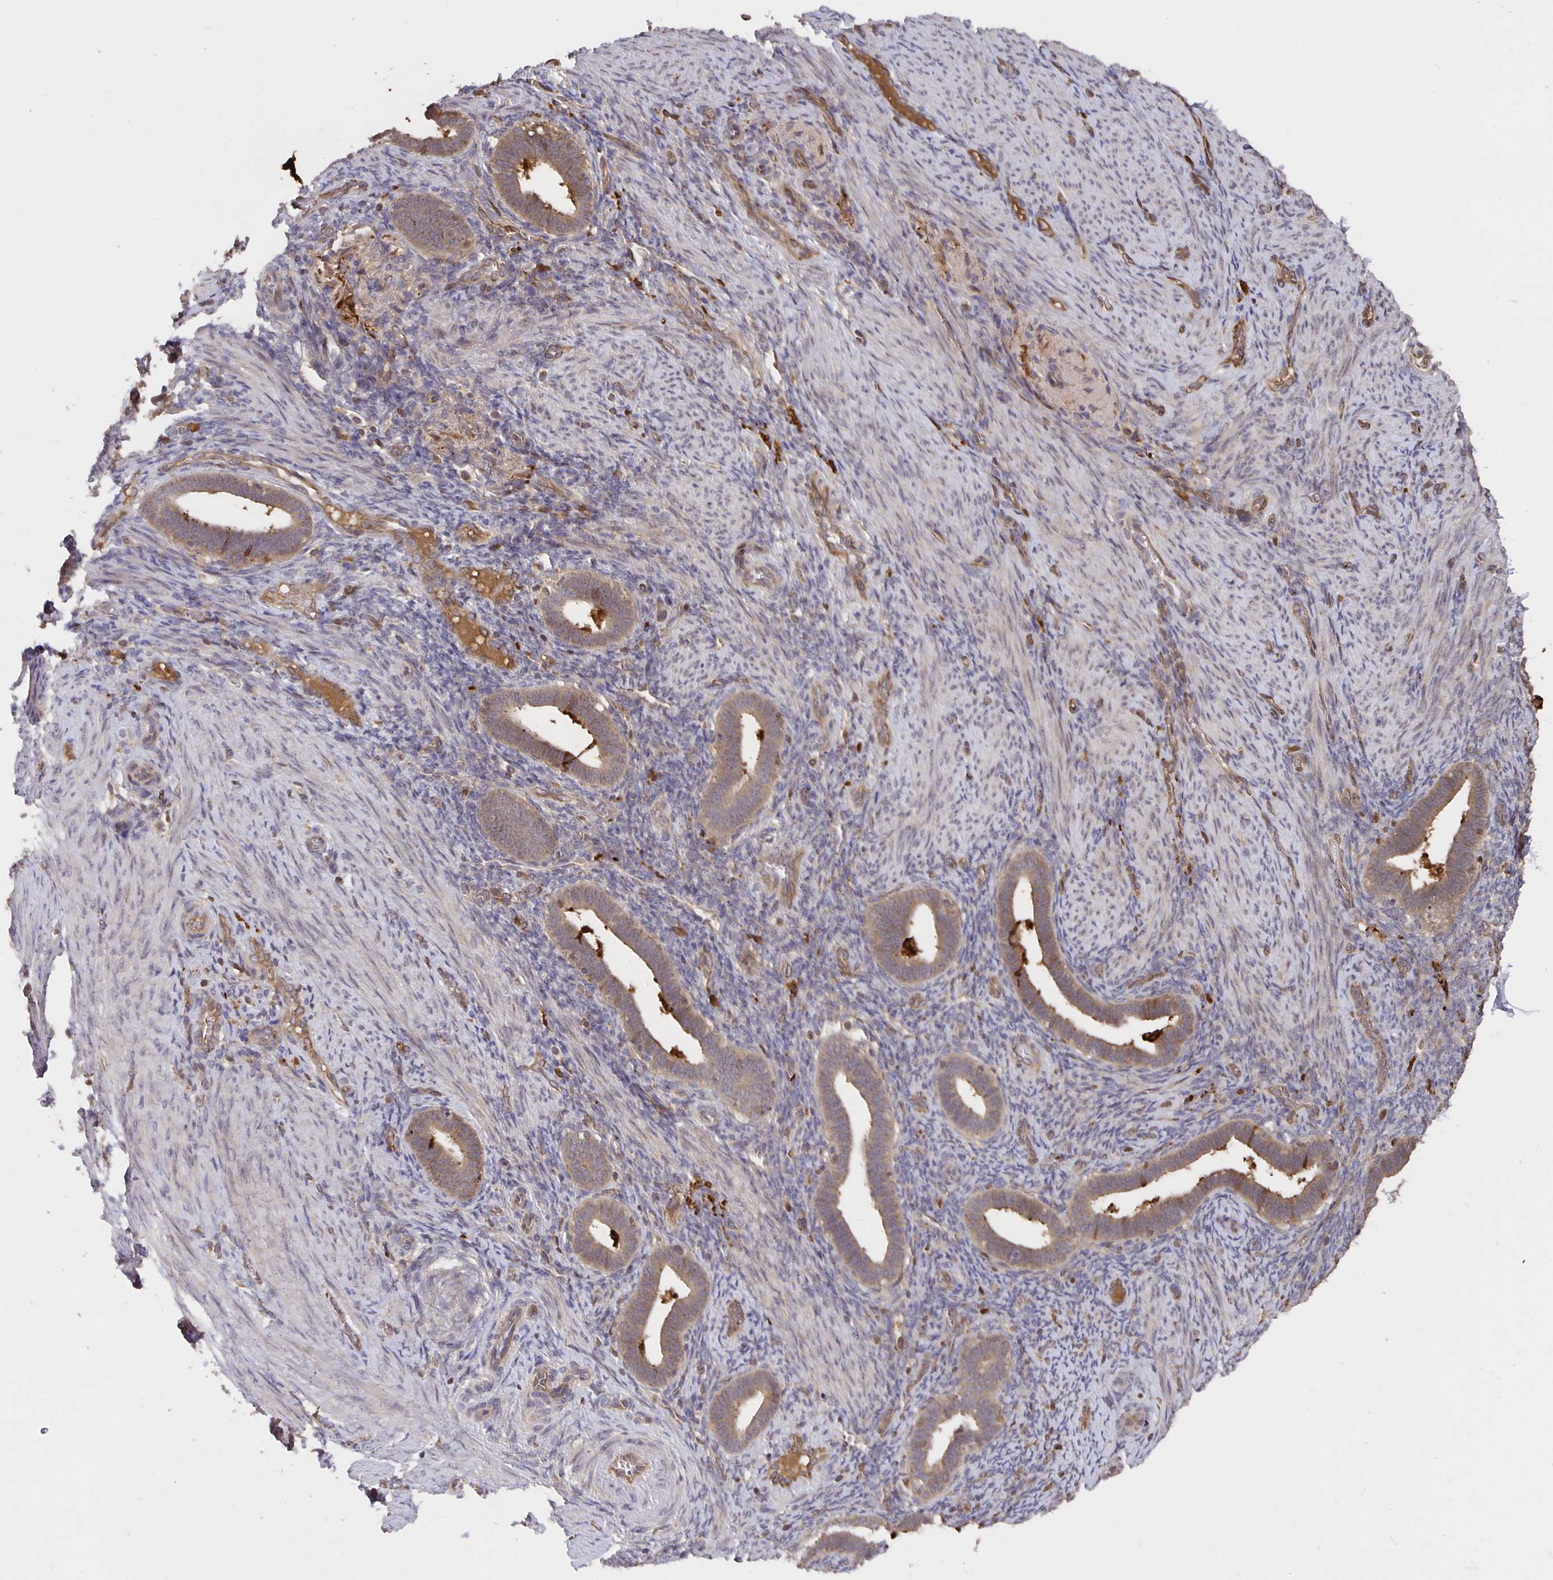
{"staining": {"intensity": "negative", "quantity": "none", "location": "none"}, "tissue": "endometrium", "cell_type": "Cells in endometrial stroma", "image_type": "normal", "snomed": [{"axis": "morphology", "description": "Normal tissue, NOS"}, {"axis": "topography", "description": "Endometrium"}], "caption": "Benign endometrium was stained to show a protein in brown. There is no significant staining in cells in endometrial stroma. (DAB (3,3'-diaminobenzidine) immunohistochemistry, high magnification).", "gene": "NOG", "patient": {"sex": "female", "age": 34}}